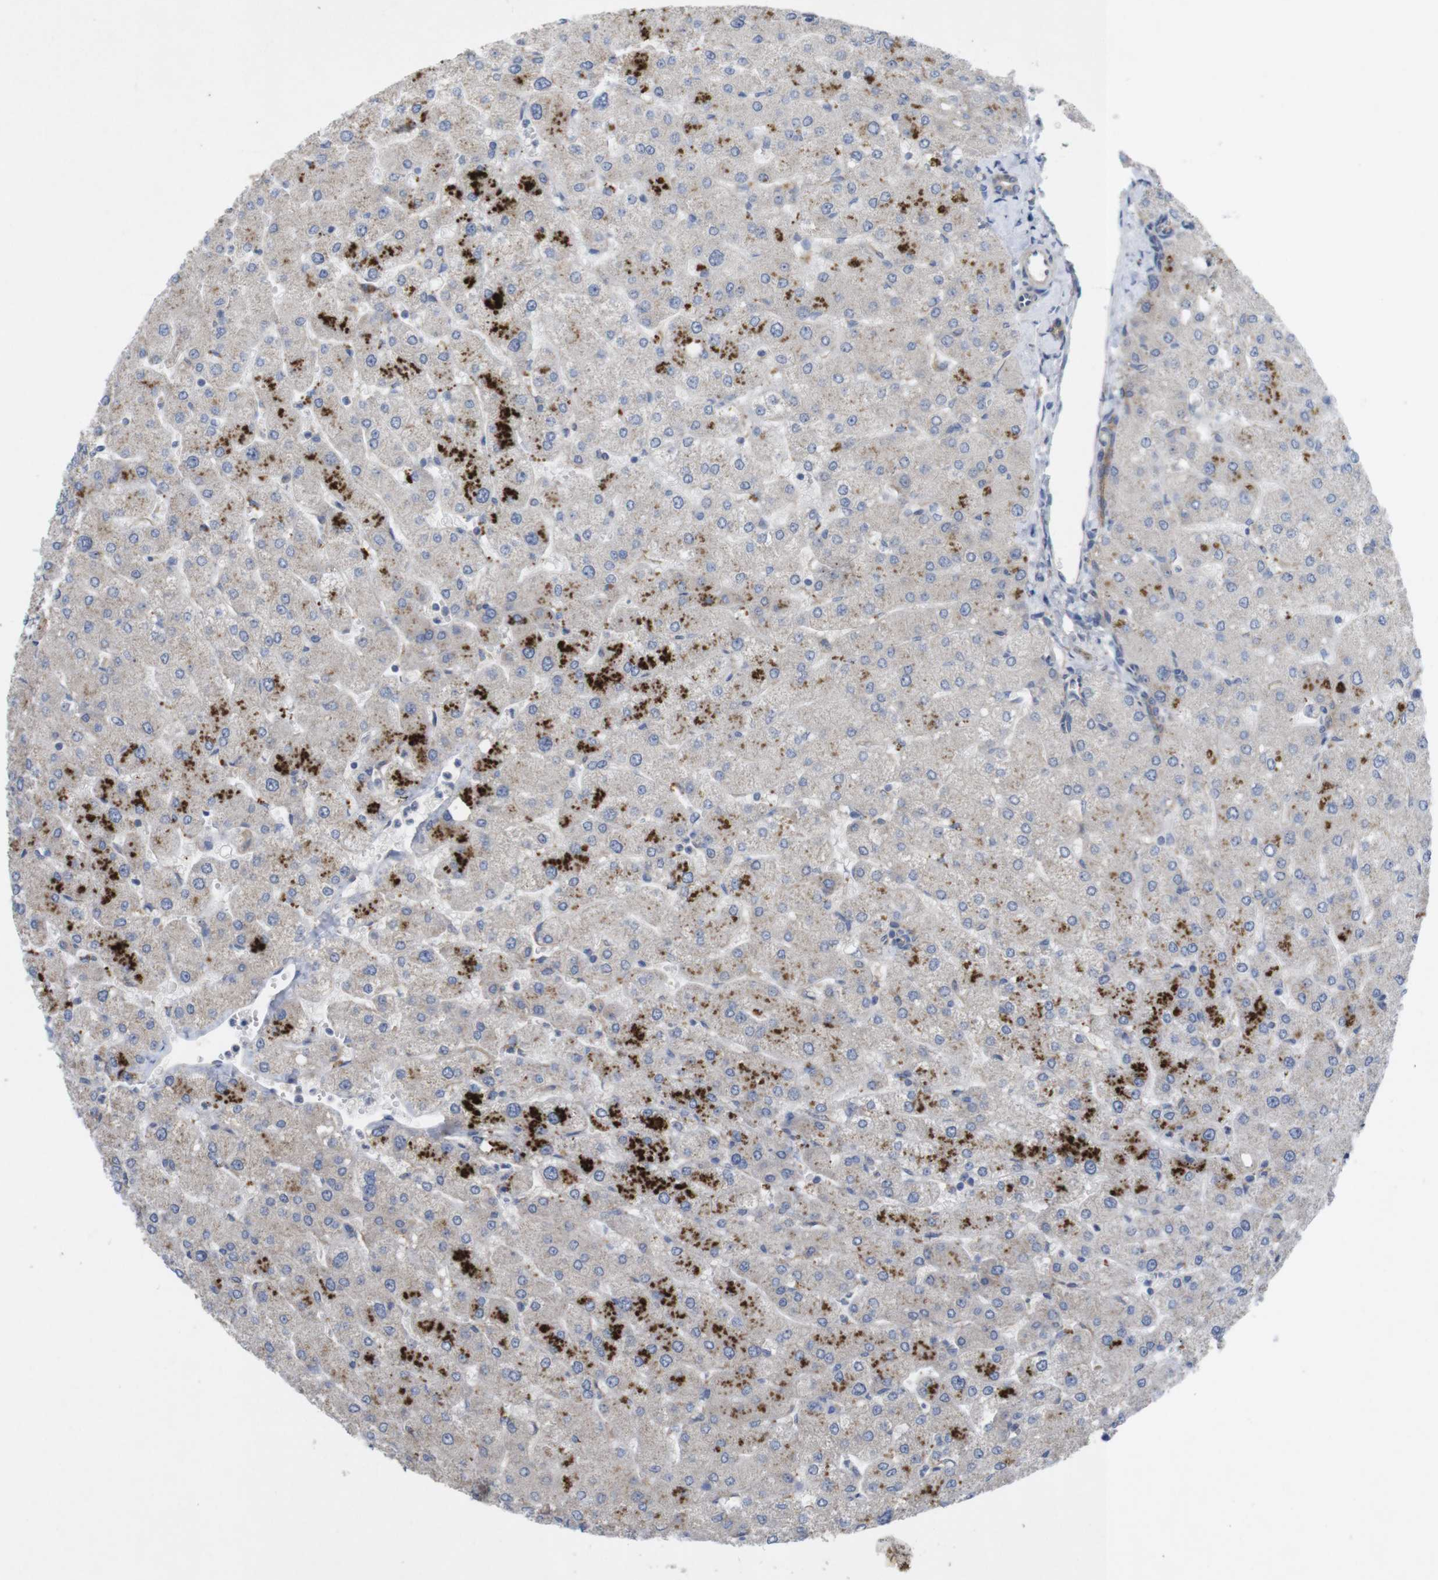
{"staining": {"intensity": "weak", "quantity": ">75%", "location": "cytoplasmic/membranous"}, "tissue": "liver", "cell_type": "Cholangiocytes", "image_type": "normal", "snomed": [{"axis": "morphology", "description": "Normal tissue, NOS"}, {"axis": "topography", "description": "Liver"}], "caption": "Protein expression analysis of normal liver shows weak cytoplasmic/membranous expression in about >75% of cholangiocytes.", "gene": "KIDINS220", "patient": {"sex": "male", "age": 55}}